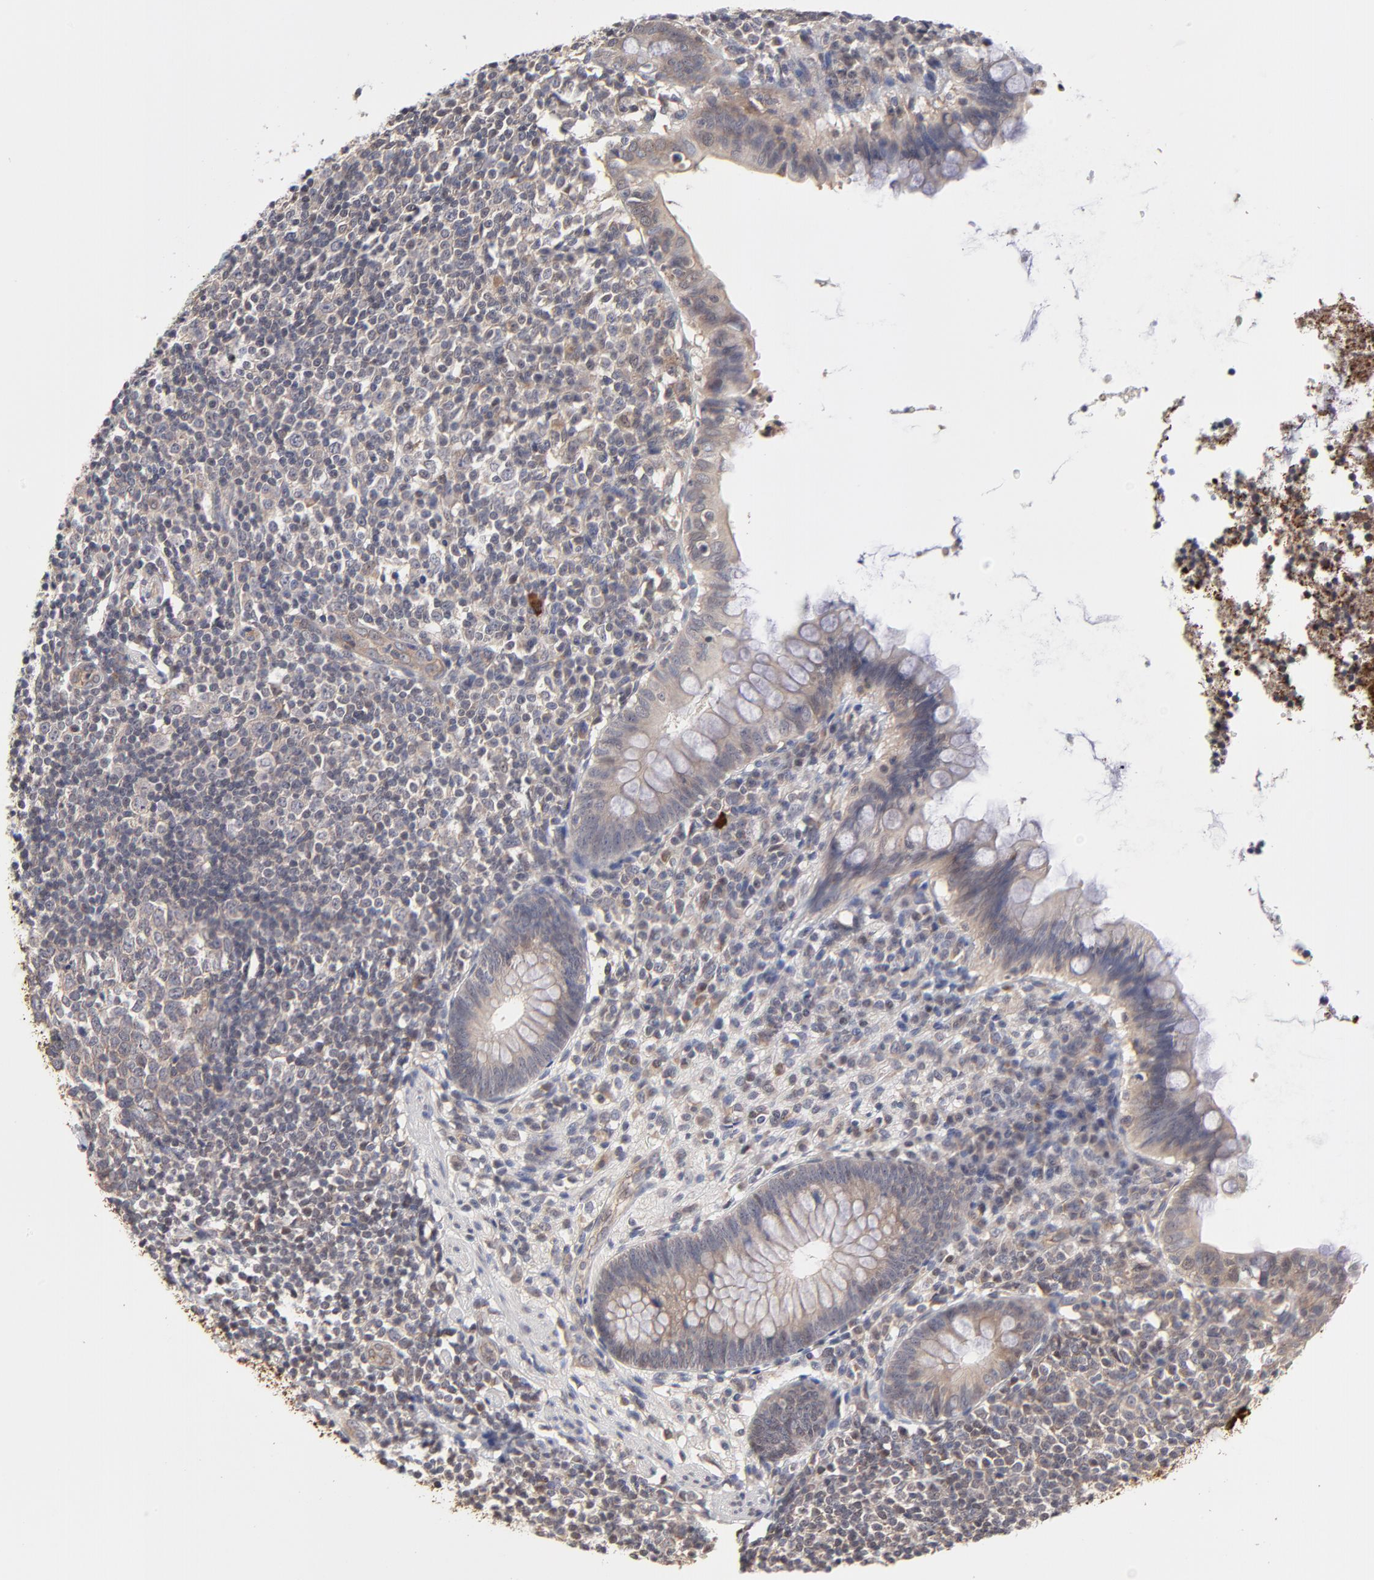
{"staining": {"intensity": "moderate", "quantity": ">75%", "location": "cytoplasmic/membranous"}, "tissue": "appendix", "cell_type": "Glandular cells", "image_type": "normal", "snomed": [{"axis": "morphology", "description": "Normal tissue, NOS"}, {"axis": "topography", "description": "Appendix"}], "caption": "Human appendix stained for a protein (brown) displays moderate cytoplasmic/membranous positive staining in about >75% of glandular cells.", "gene": "ZNF157", "patient": {"sex": "female", "age": 66}}